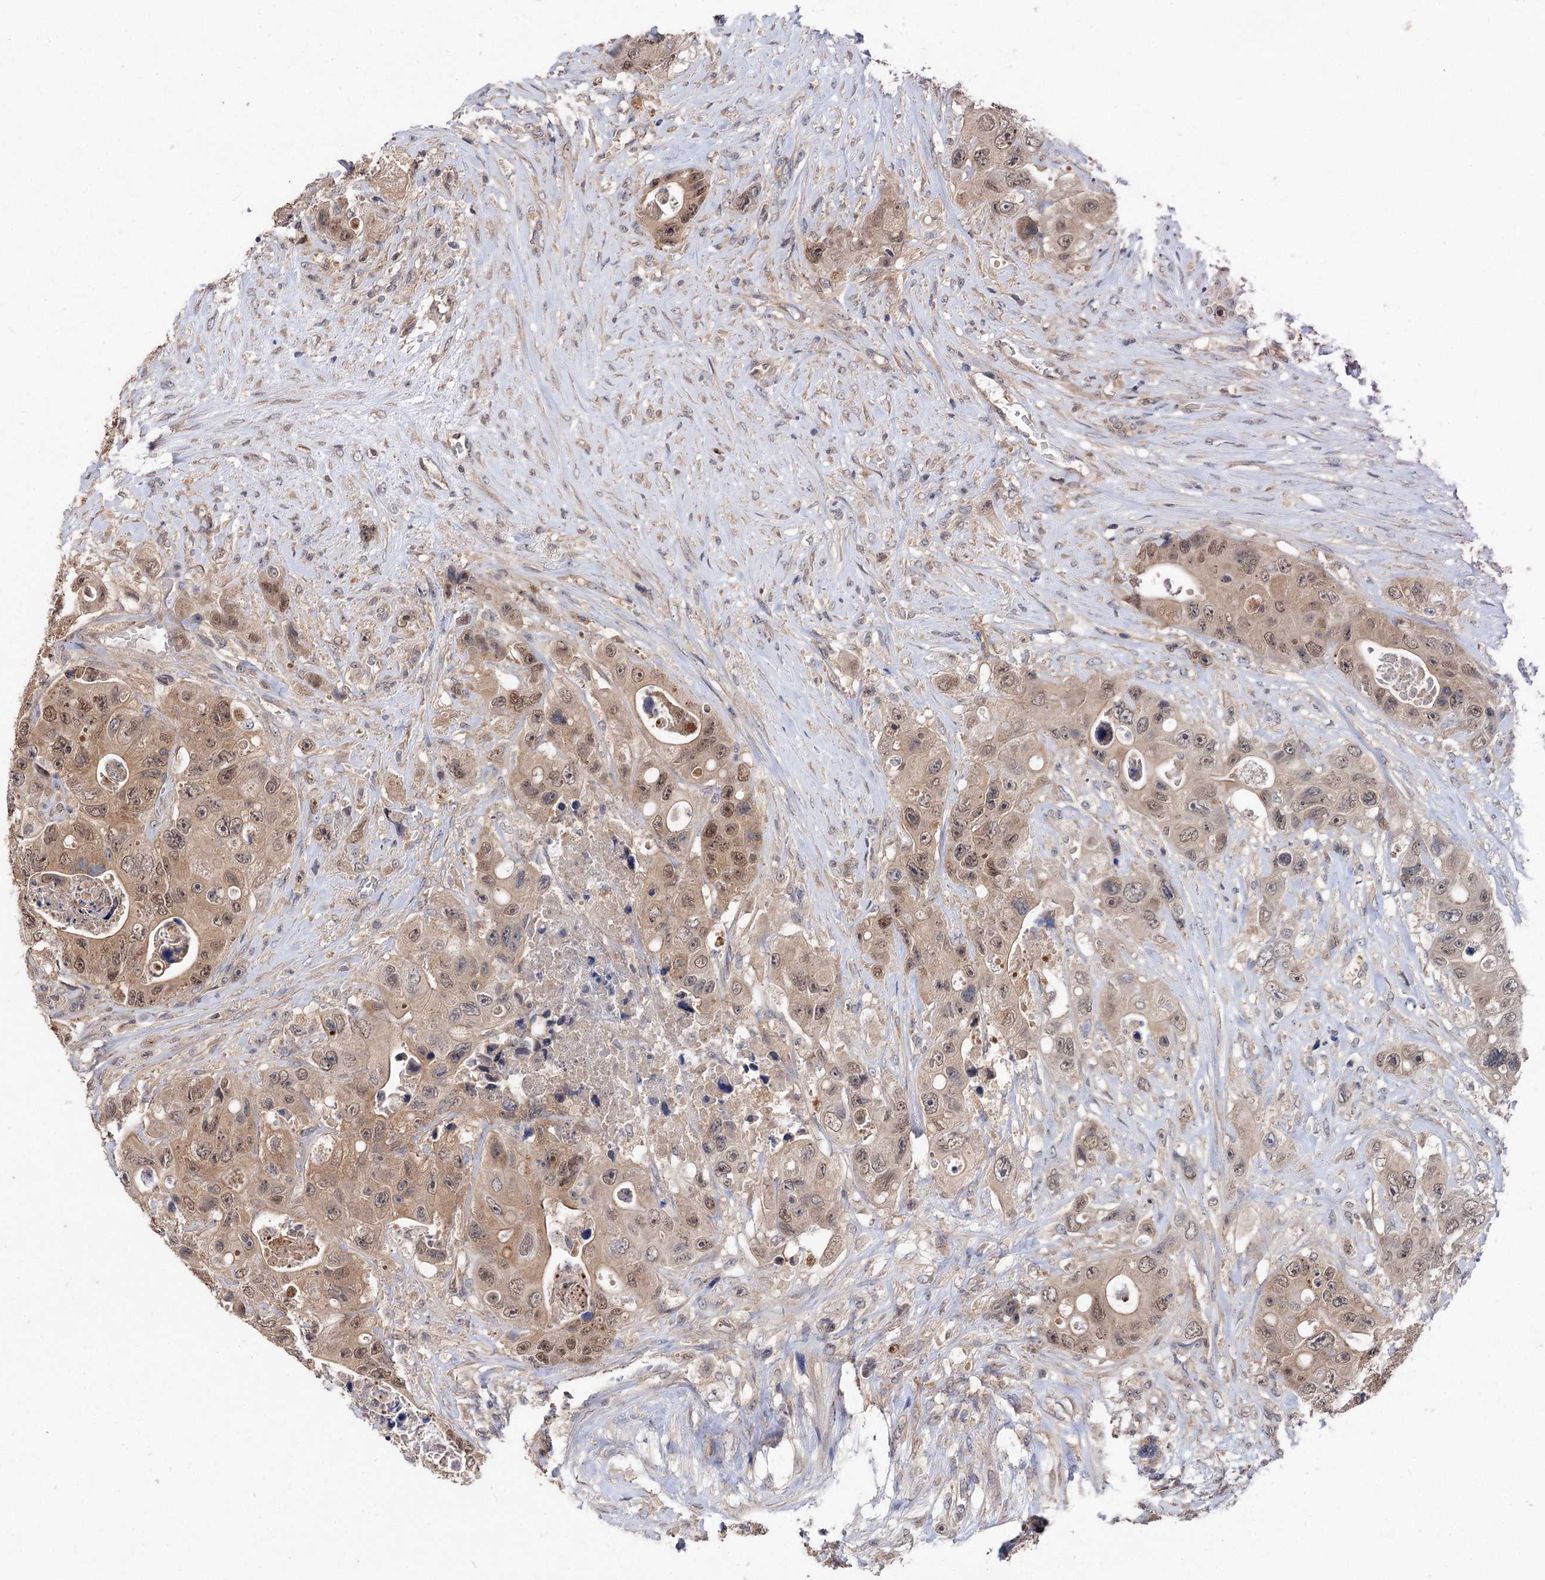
{"staining": {"intensity": "moderate", "quantity": ">75%", "location": "cytoplasmic/membranous,nuclear"}, "tissue": "colorectal cancer", "cell_type": "Tumor cells", "image_type": "cancer", "snomed": [{"axis": "morphology", "description": "Adenocarcinoma, NOS"}, {"axis": "topography", "description": "Colon"}], "caption": "A brown stain labels moderate cytoplasmic/membranous and nuclear staining of a protein in human colorectal adenocarcinoma tumor cells.", "gene": "NUDCD2", "patient": {"sex": "female", "age": 46}}